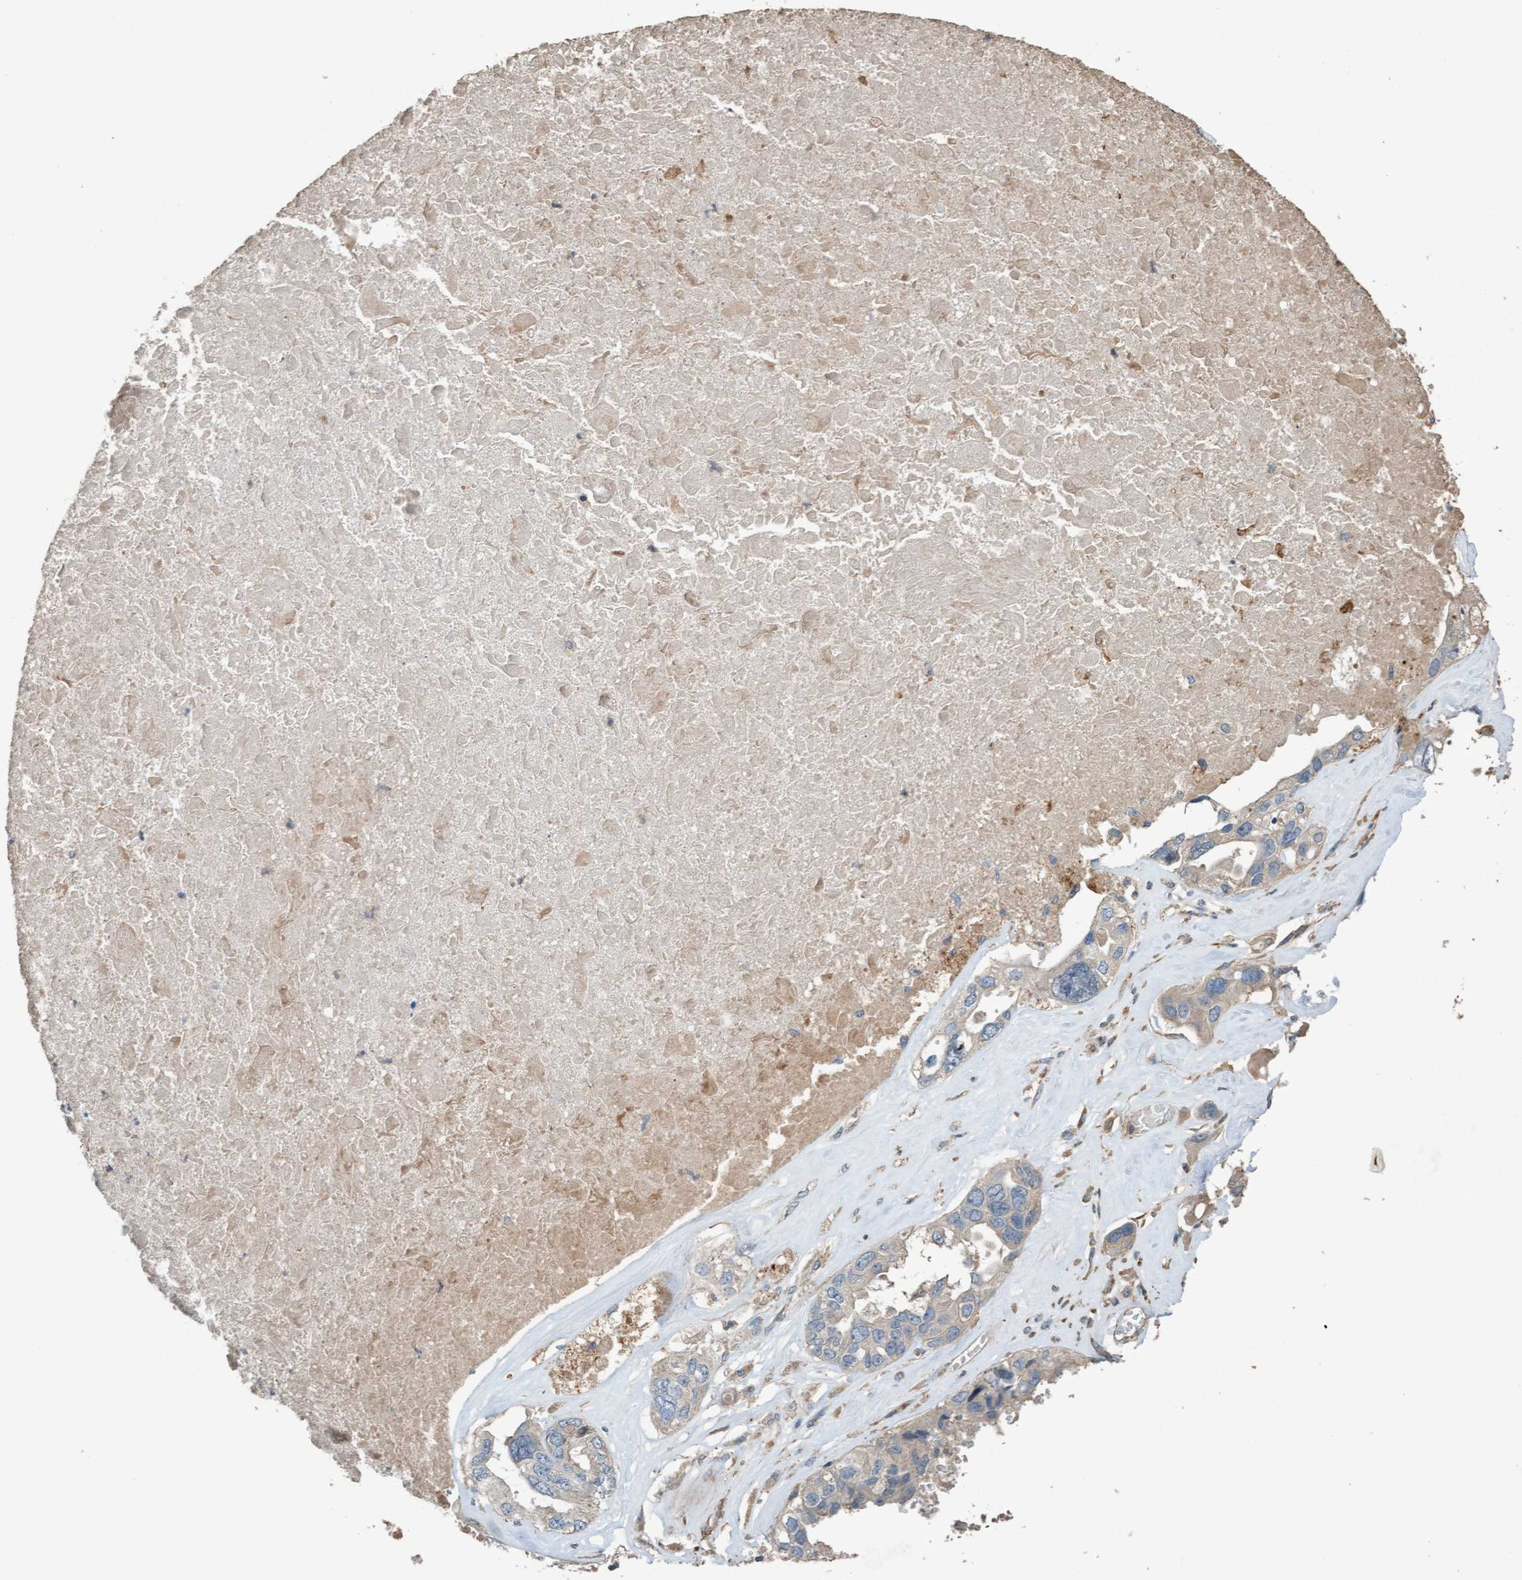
{"staining": {"intensity": "negative", "quantity": "none", "location": "none"}, "tissue": "ovarian cancer", "cell_type": "Tumor cells", "image_type": "cancer", "snomed": [{"axis": "morphology", "description": "Cystadenocarcinoma, serous, NOS"}, {"axis": "topography", "description": "Ovary"}], "caption": "There is no significant positivity in tumor cells of serous cystadenocarcinoma (ovarian).", "gene": "LONRF1", "patient": {"sex": "female", "age": 79}}